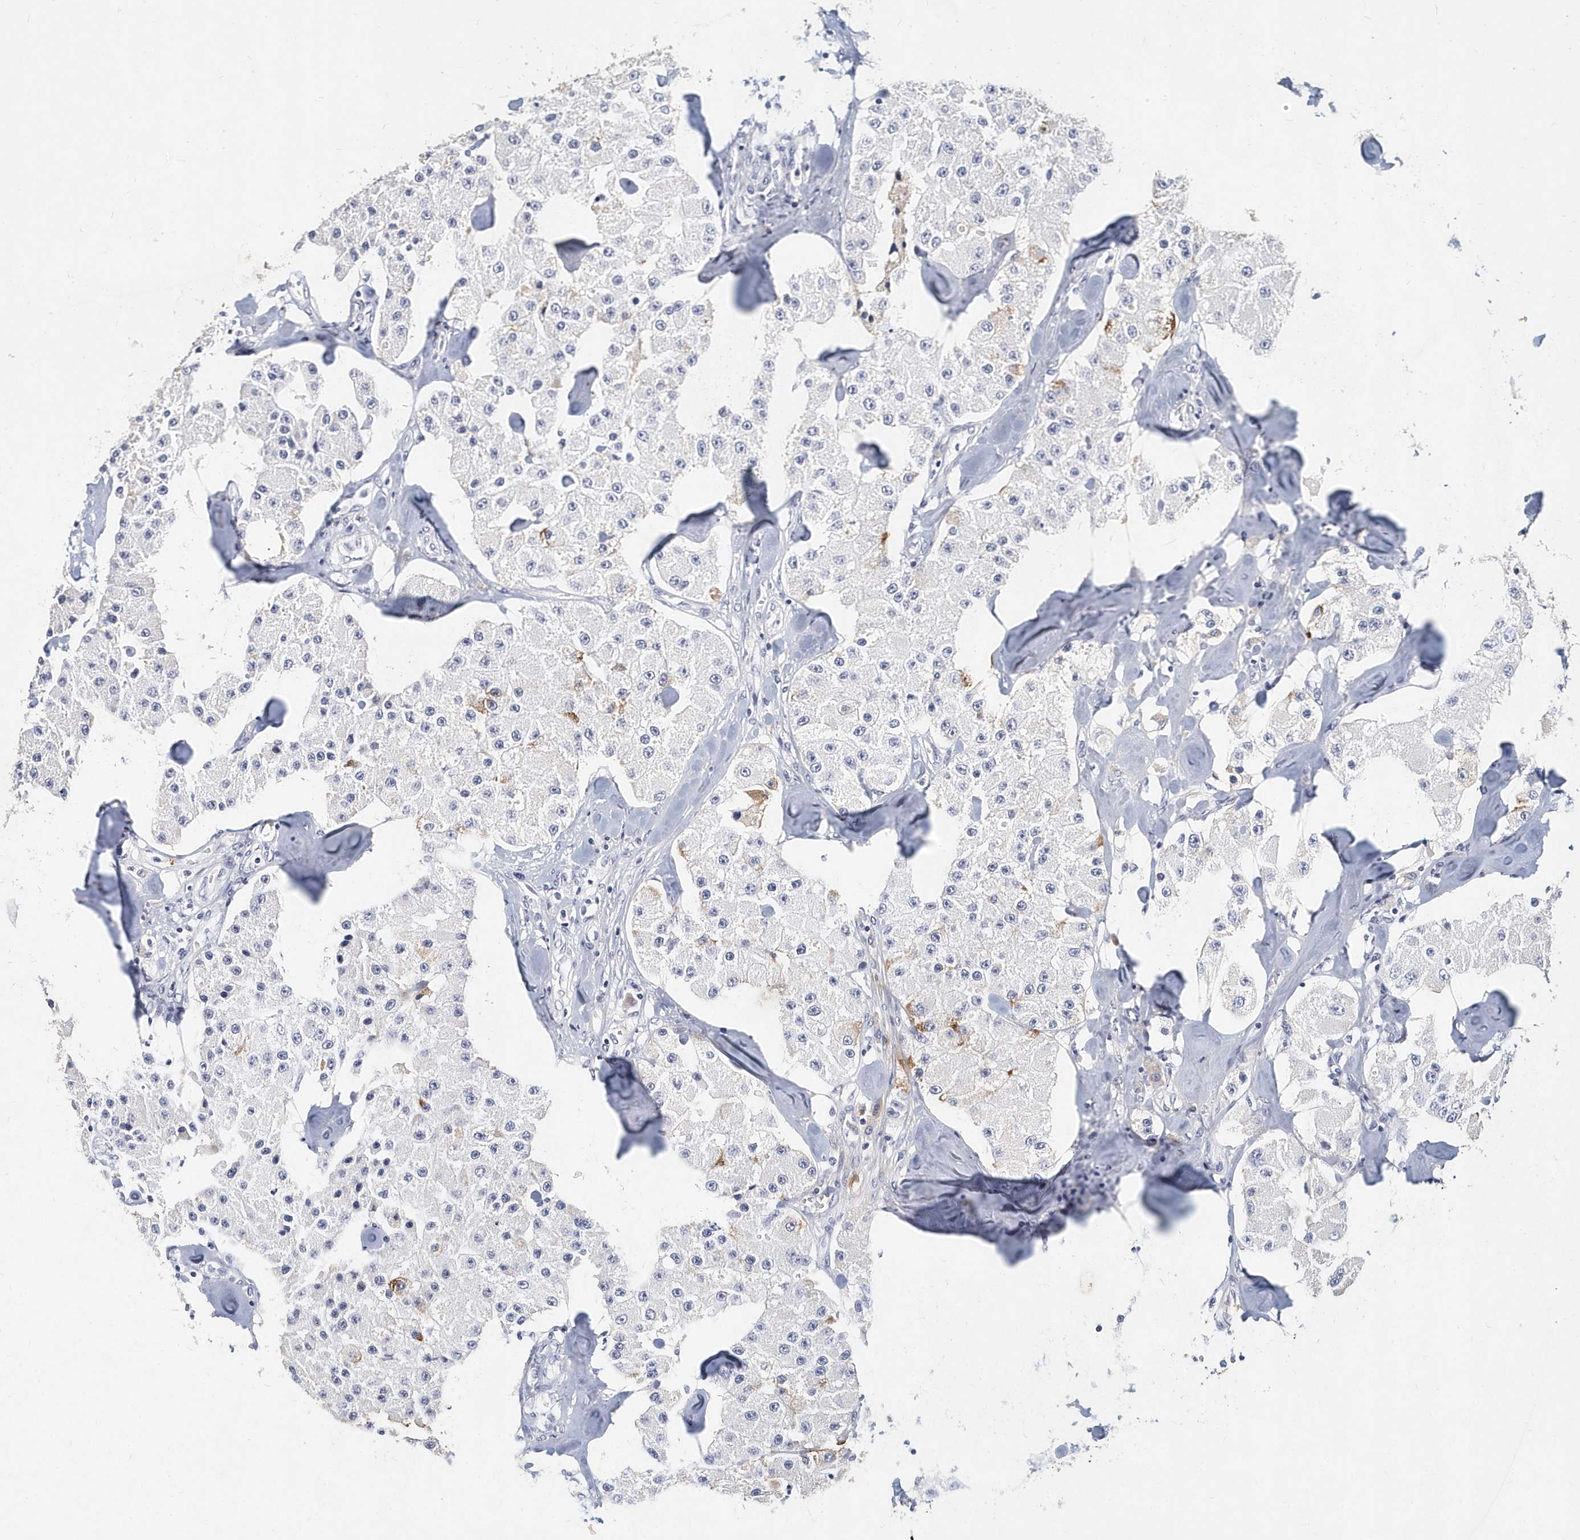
{"staining": {"intensity": "negative", "quantity": "none", "location": "none"}, "tissue": "carcinoid", "cell_type": "Tumor cells", "image_type": "cancer", "snomed": [{"axis": "morphology", "description": "Carcinoid, malignant, NOS"}, {"axis": "topography", "description": "Pancreas"}], "caption": "High power microscopy histopathology image of an IHC histopathology image of malignant carcinoid, revealing no significant staining in tumor cells. (DAB IHC, high magnification).", "gene": "ITGA2B", "patient": {"sex": "male", "age": 41}}